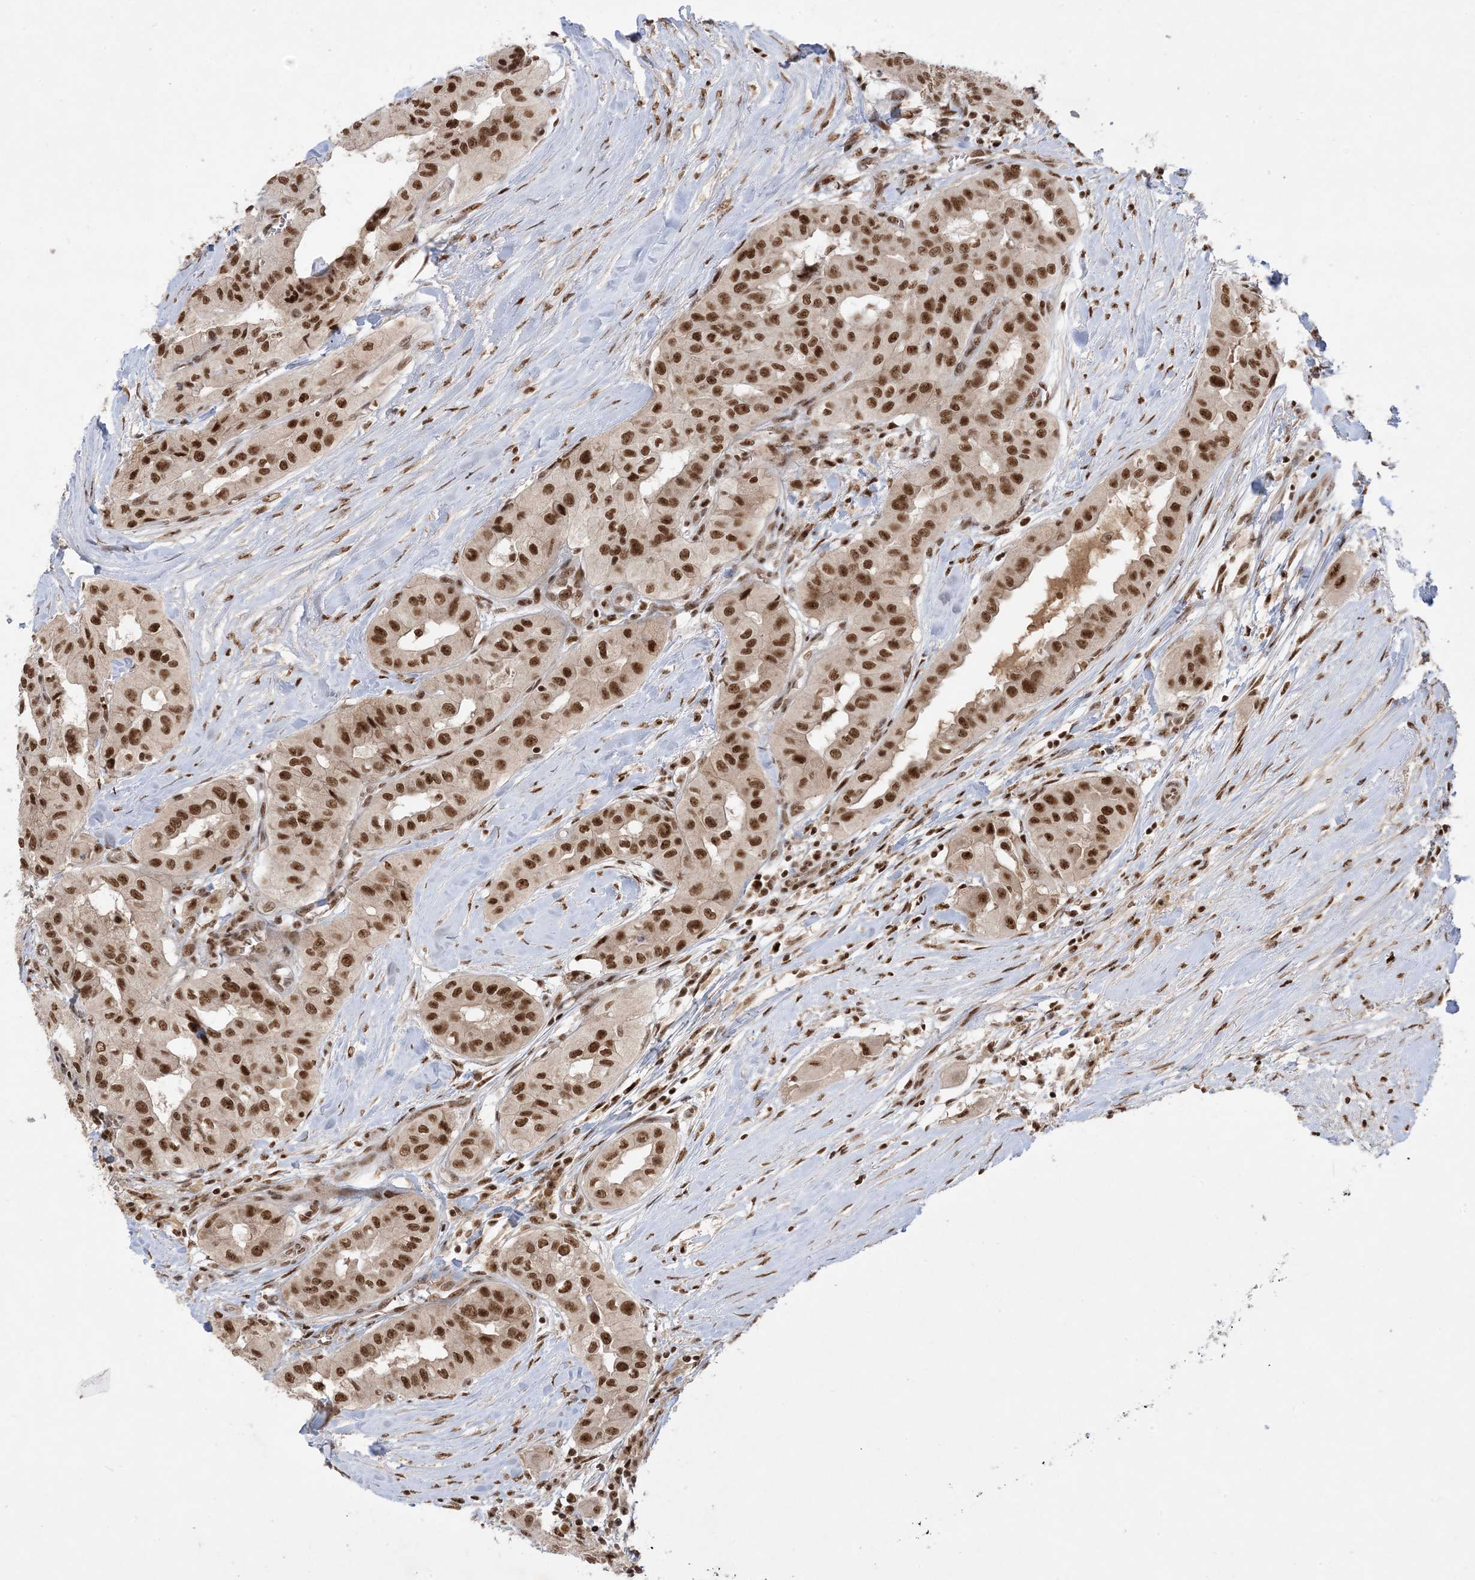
{"staining": {"intensity": "strong", "quantity": ">75%", "location": "nuclear"}, "tissue": "thyroid cancer", "cell_type": "Tumor cells", "image_type": "cancer", "snomed": [{"axis": "morphology", "description": "Papillary adenocarcinoma, NOS"}, {"axis": "topography", "description": "Thyroid gland"}], "caption": "Protein analysis of papillary adenocarcinoma (thyroid) tissue exhibits strong nuclear staining in about >75% of tumor cells.", "gene": "PPIL2", "patient": {"sex": "female", "age": 59}}